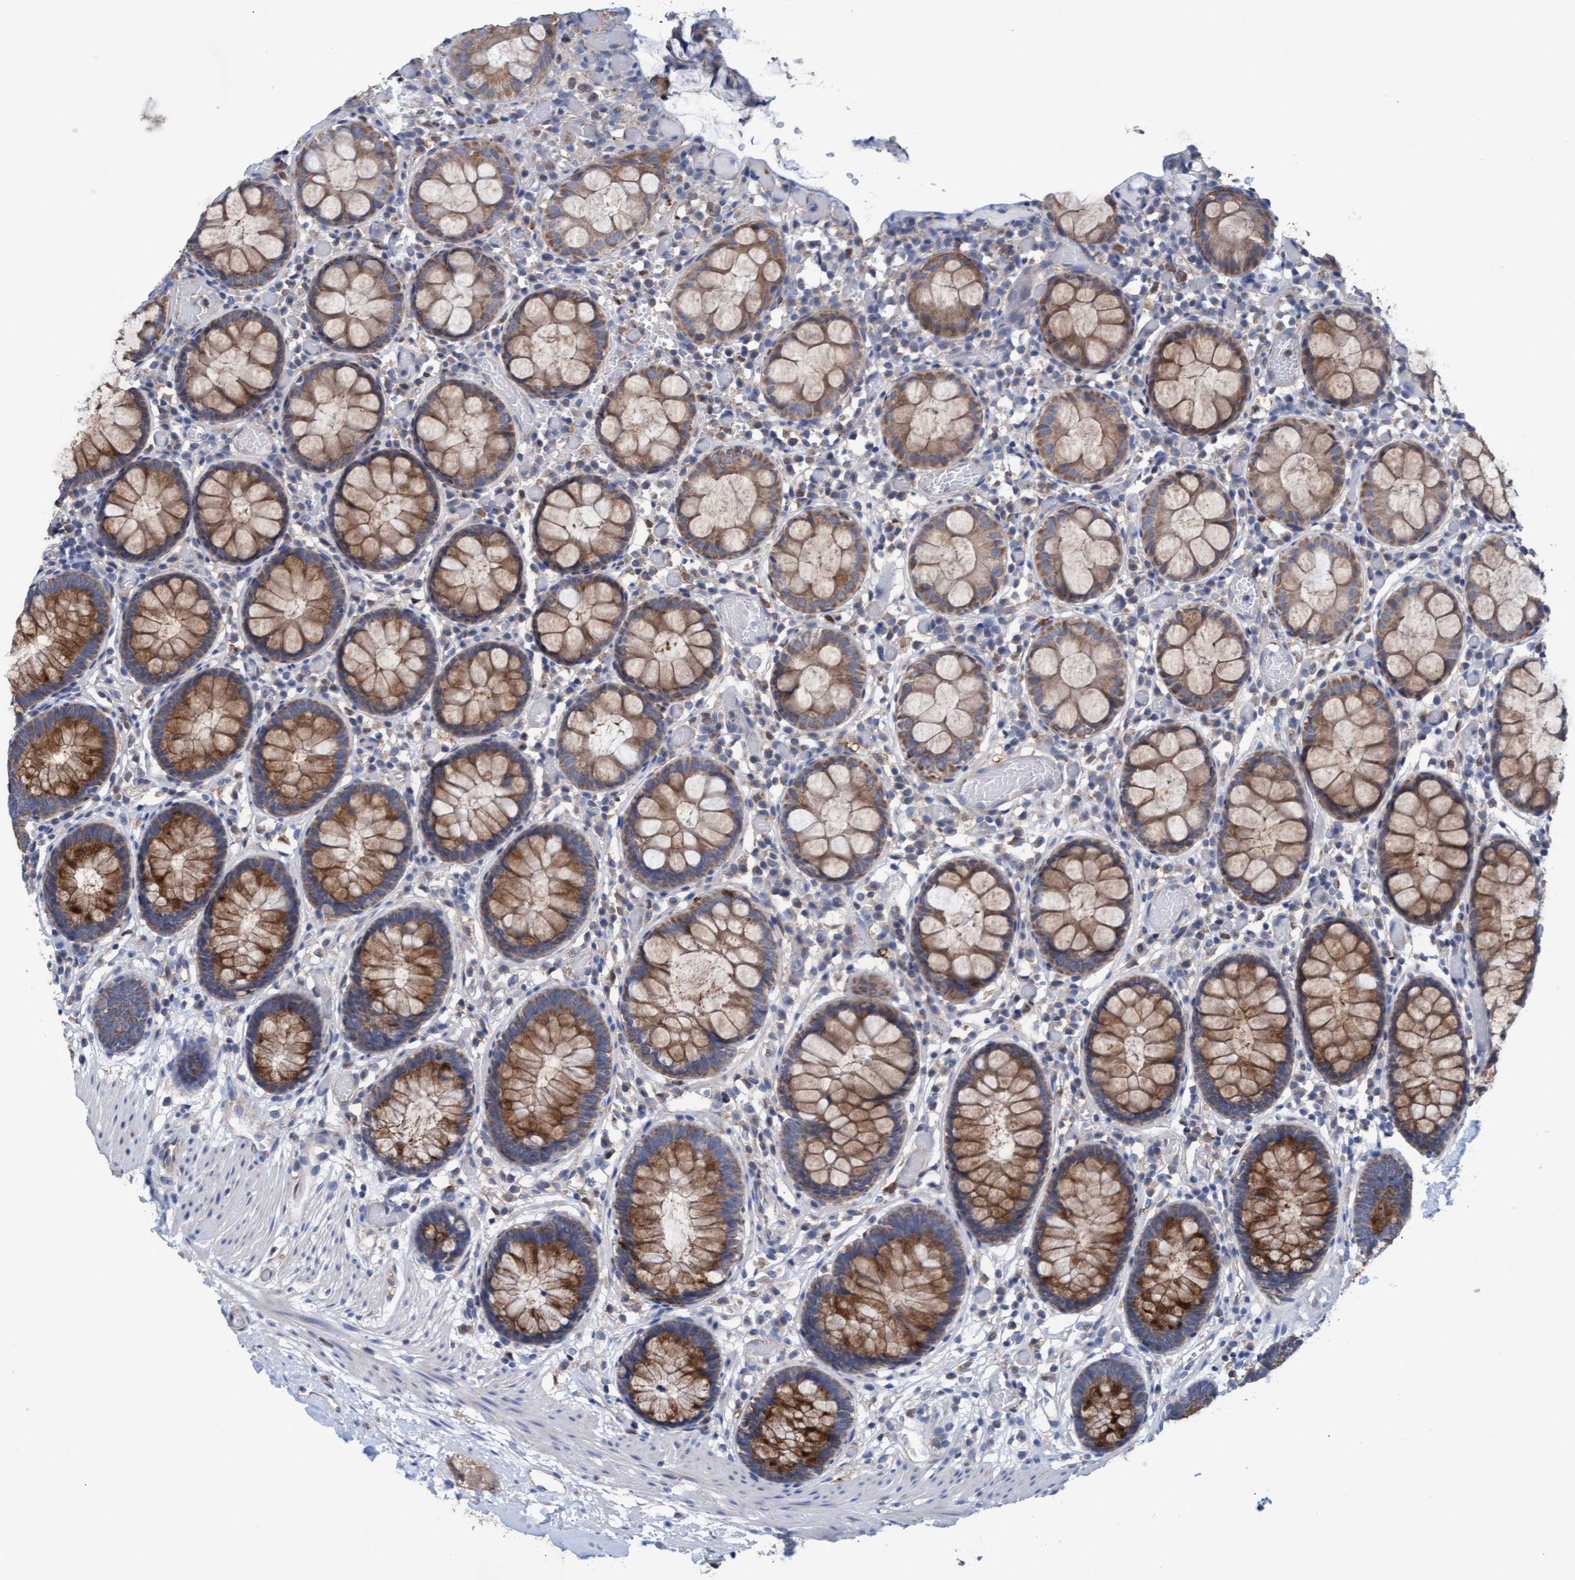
{"staining": {"intensity": "weak", "quantity": ">75%", "location": "cytoplasmic/membranous"}, "tissue": "colon", "cell_type": "Endothelial cells", "image_type": "normal", "snomed": [{"axis": "morphology", "description": "Normal tissue, NOS"}, {"axis": "topography", "description": "Colon"}], "caption": "Colon stained with DAB immunohistochemistry (IHC) demonstrates low levels of weak cytoplasmic/membranous positivity in approximately >75% of endothelial cells. Ihc stains the protein of interest in brown and the nuclei are stained blue.", "gene": "MRPL38", "patient": {"sex": "male", "age": 14}}